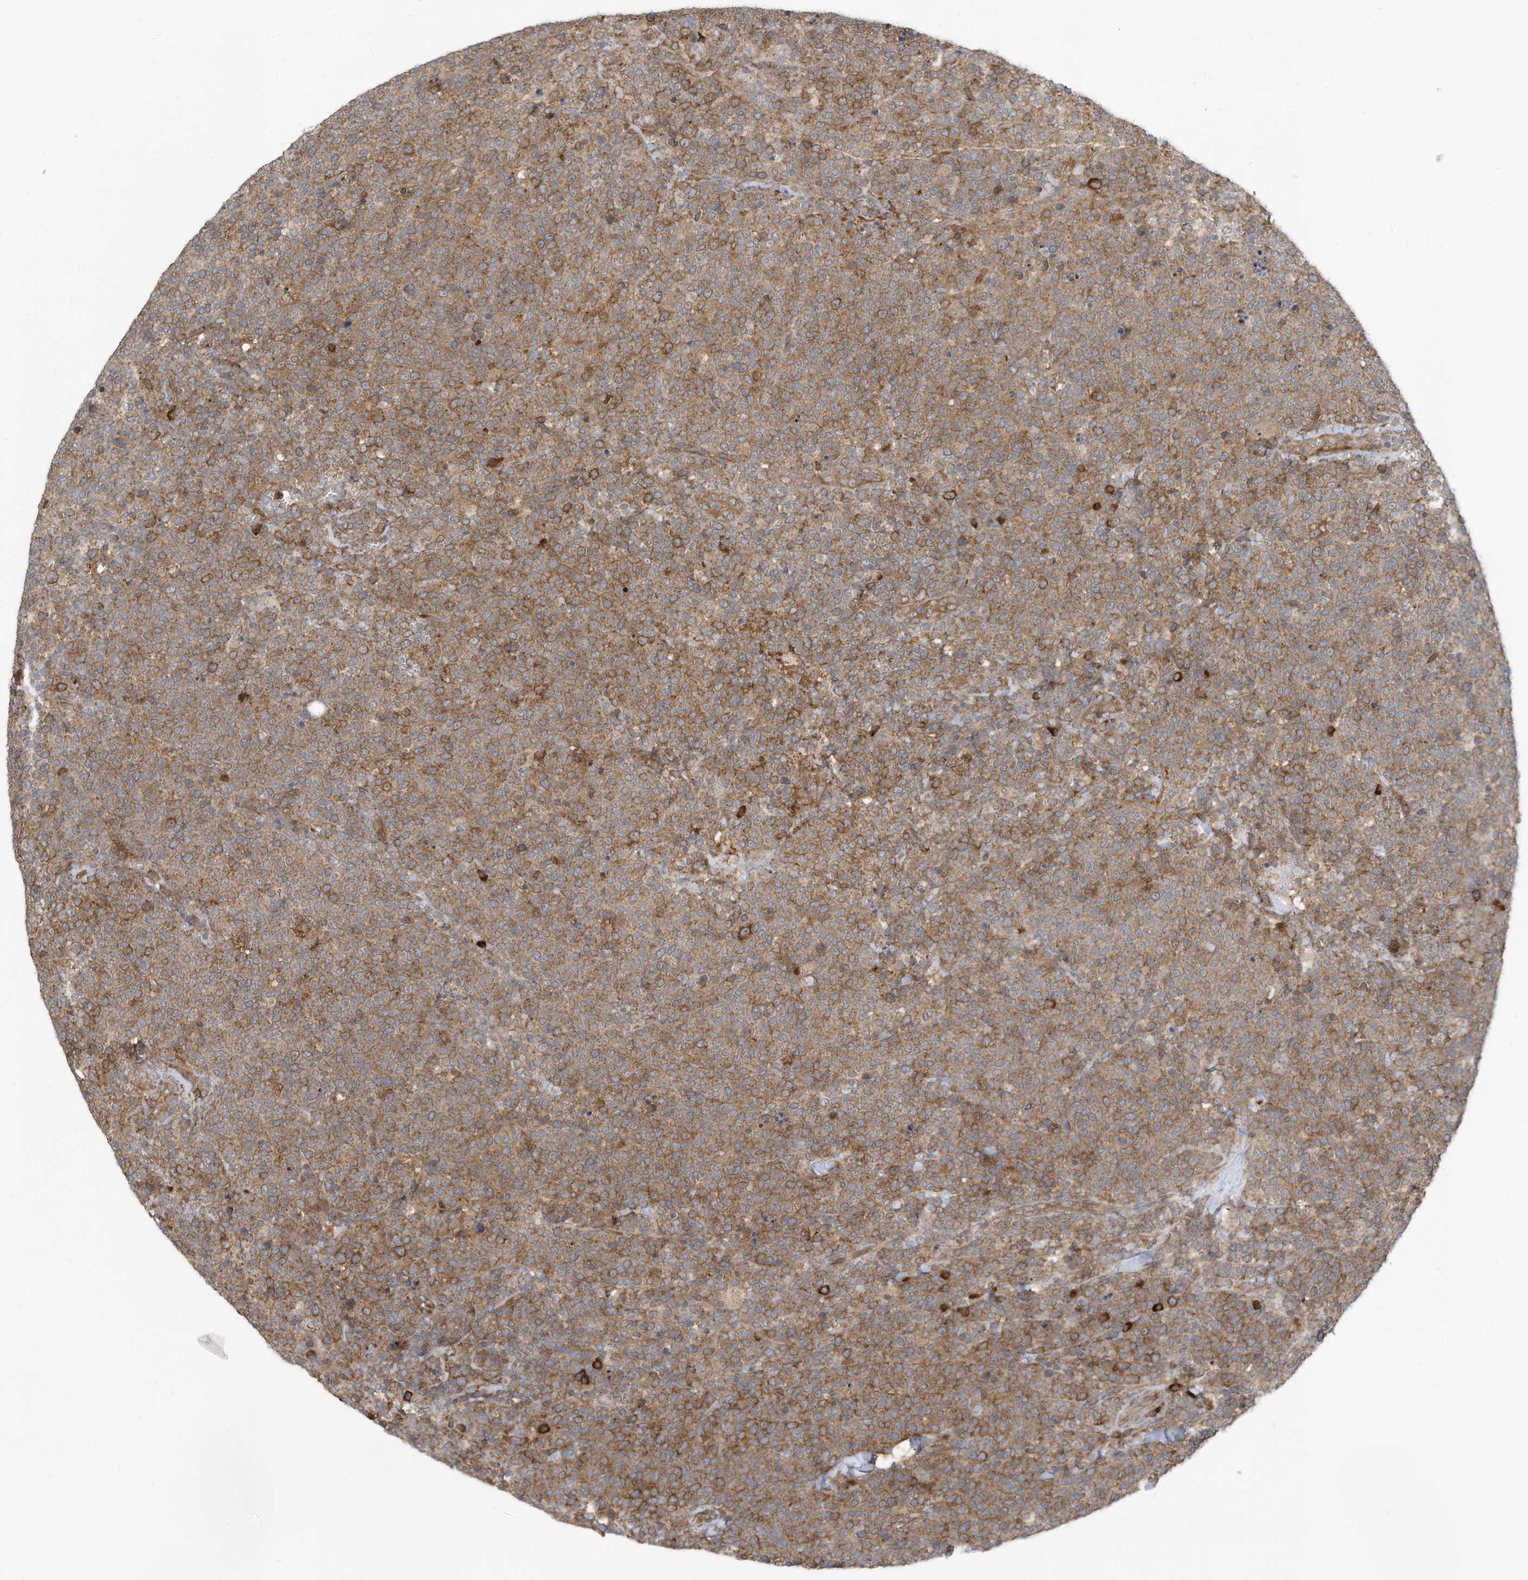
{"staining": {"intensity": "moderate", "quantity": ">75%", "location": "cytoplasmic/membranous"}, "tissue": "lymphoma", "cell_type": "Tumor cells", "image_type": "cancer", "snomed": [{"axis": "morphology", "description": "Malignant lymphoma, non-Hodgkin's type, High grade"}, {"axis": "topography", "description": "Lymph node"}], "caption": "A high-resolution micrograph shows IHC staining of lymphoma, which exhibits moderate cytoplasmic/membranous staining in approximately >75% of tumor cells. Ihc stains the protein of interest in brown and the nuclei are stained blue.", "gene": "USE1", "patient": {"sex": "male", "age": 61}}